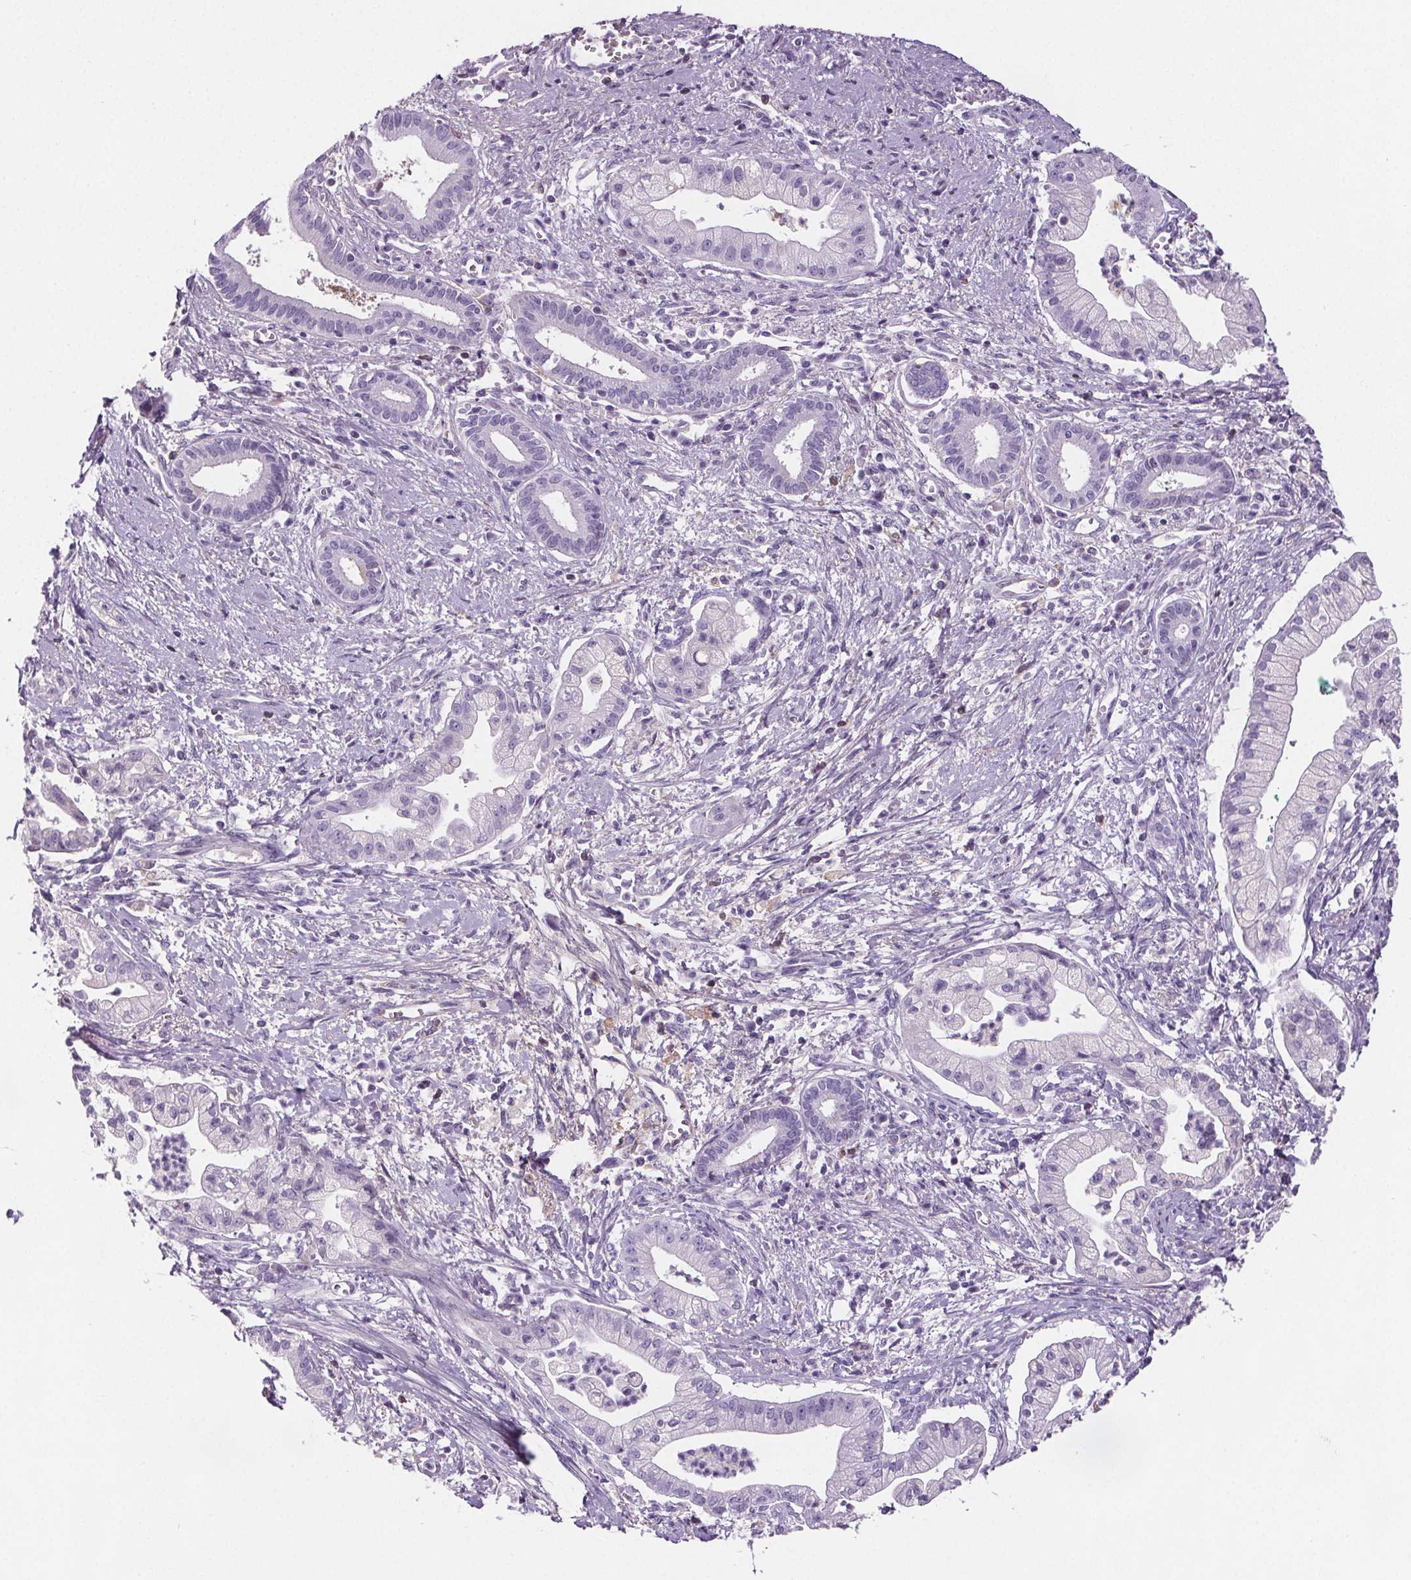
{"staining": {"intensity": "negative", "quantity": "none", "location": "none"}, "tissue": "pancreatic cancer", "cell_type": "Tumor cells", "image_type": "cancer", "snomed": [{"axis": "morphology", "description": "Normal tissue, NOS"}, {"axis": "morphology", "description": "Adenocarcinoma, NOS"}, {"axis": "topography", "description": "Lymph node"}, {"axis": "topography", "description": "Pancreas"}], "caption": "This is an immunohistochemistry (IHC) photomicrograph of human pancreatic cancer. There is no expression in tumor cells.", "gene": "CD5L", "patient": {"sex": "female", "age": 58}}